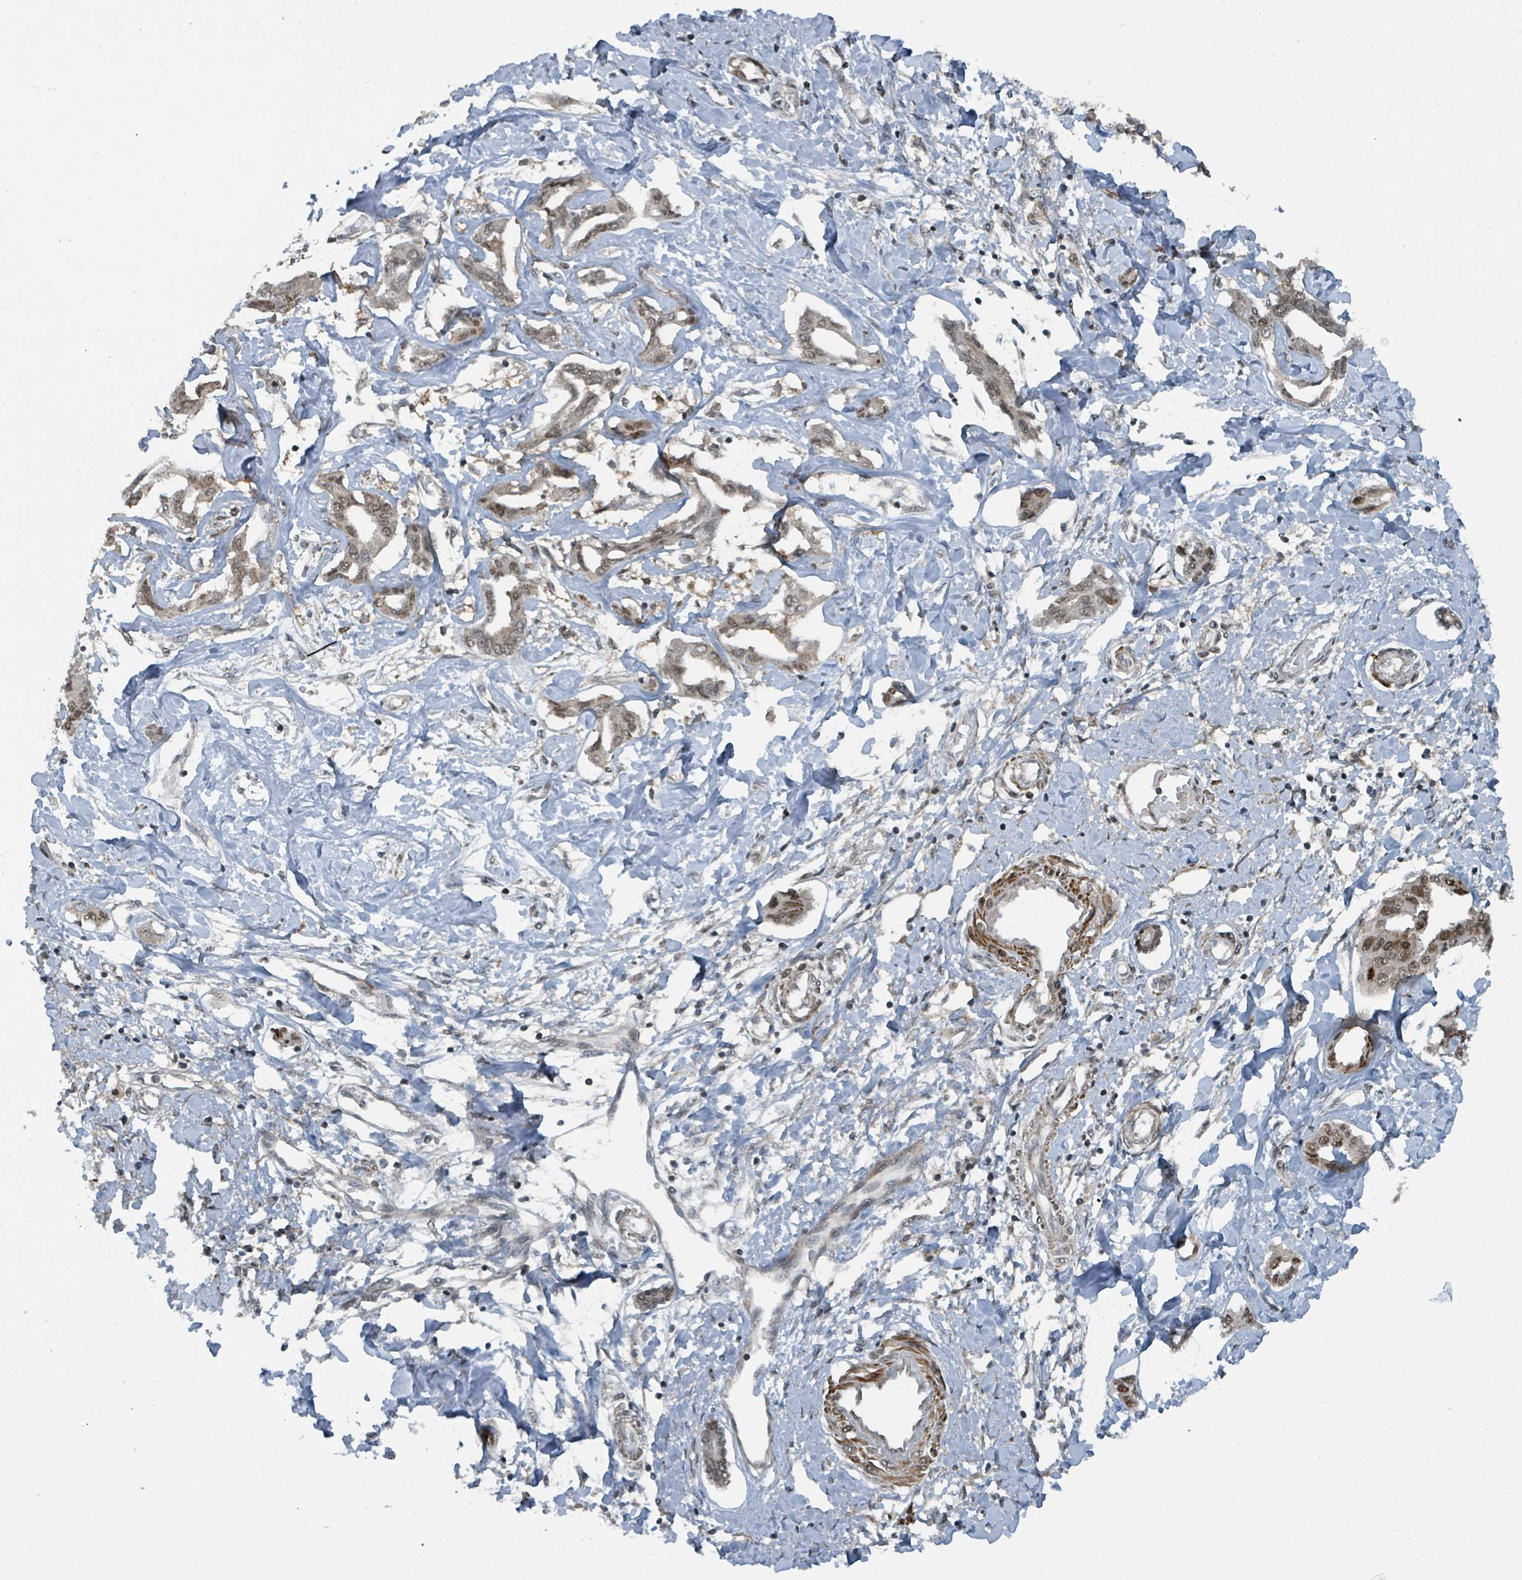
{"staining": {"intensity": "moderate", "quantity": ">75%", "location": "nuclear"}, "tissue": "liver cancer", "cell_type": "Tumor cells", "image_type": "cancer", "snomed": [{"axis": "morphology", "description": "Cholangiocarcinoma"}, {"axis": "topography", "description": "Liver"}], "caption": "Liver cancer was stained to show a protein in brown. There is medium levels of moderate nuclear expression in approximately >75% of tumor cells. The protein of interest is shown in brown color, while the nuclei are stained blue.", "gene": "PHIP", "patient": {"sex": "male", "age": 59}}